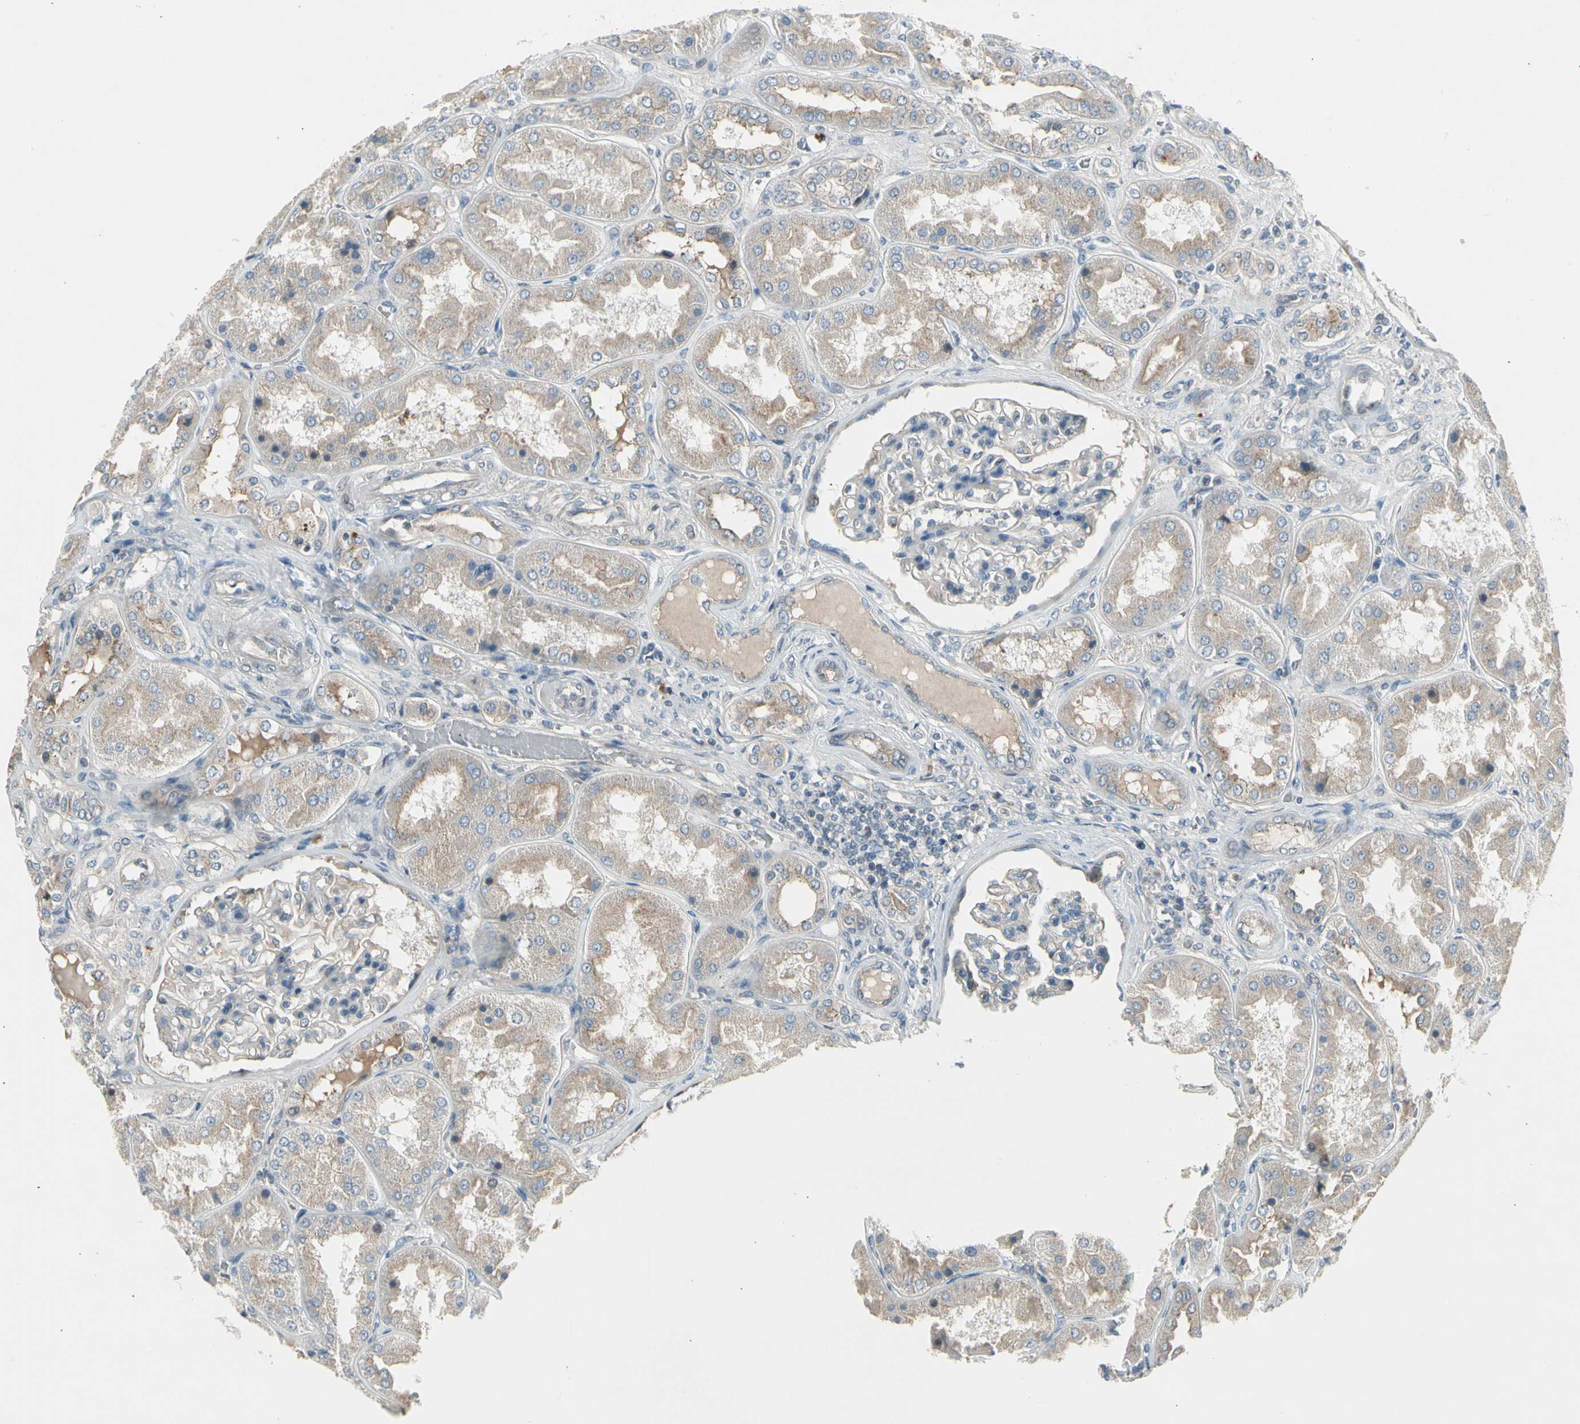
{"staining": {"intensity": "negative", "quantity": "none", "location": "none"}, "tissue": "kidney", "cell_type": "Cells in glomeruli", "image_type": "normal", "snomed": [{"axis": "morphology", "description": "Normal tissue, NOS"}, {"axis": "topography", "description": "Kidney"}], "caption": "A histopathology image of kidney stained for a protein demonstrates no brown staining in cells in glomeruli.", "gene": "PANK2", "patient": {"sex": "female", "age": 56}}